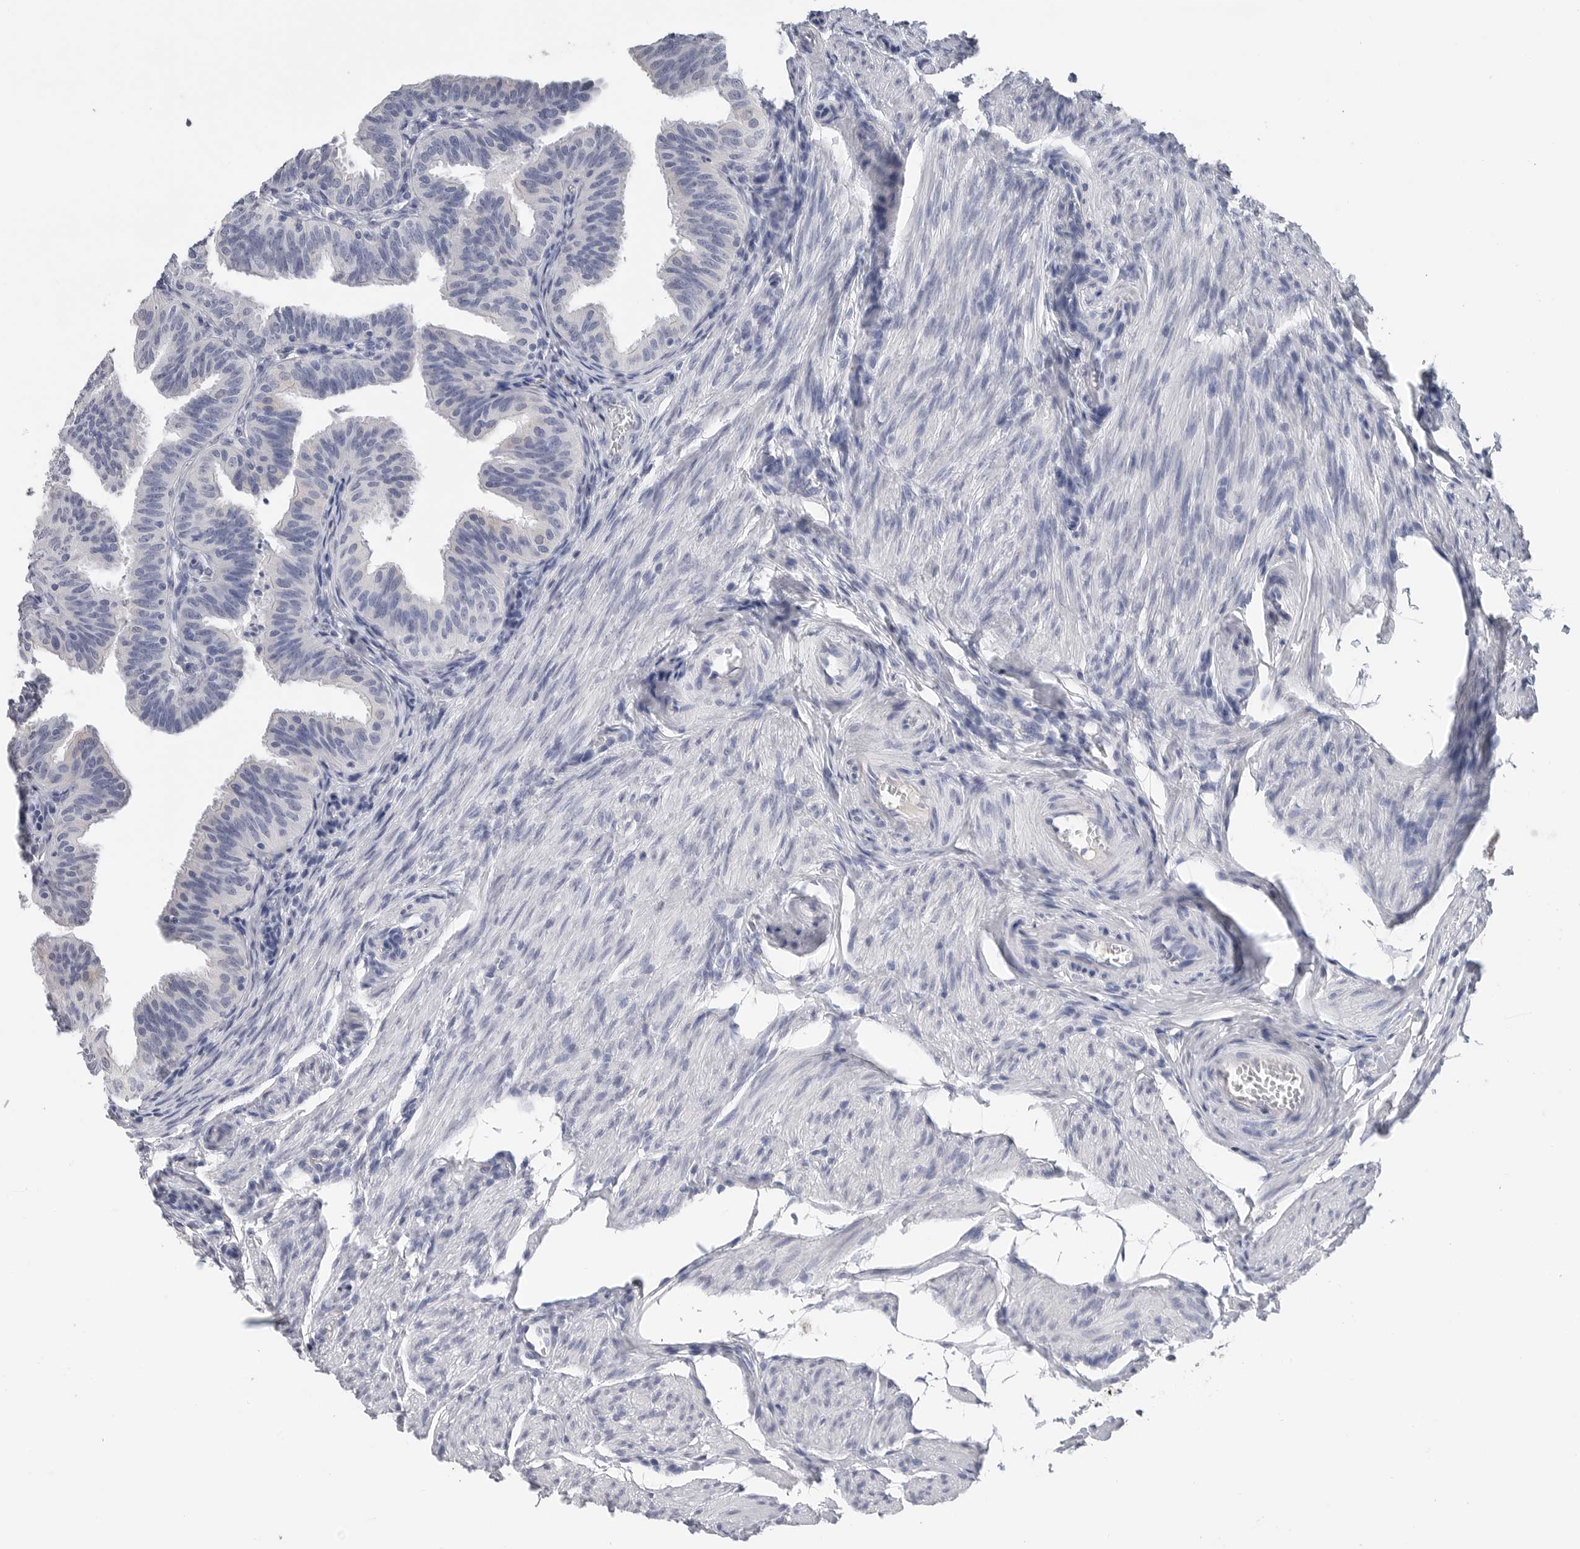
{"staining": {"intensity": "negative", "quantity": "none", "location": "none"}, "tissue": "fallopian tube", "cell_type": "Glandular cells", "image_type": "normal", "snomed": [{"axis": "morphology", "description": "Normal tissue, NOS"}, {"axis": "topography", "description": "Fallopian tube"}], "caption": "Immunohistochemistry micrograph of normal fallopian tube: human fallopian tube stained with DAB (3,3'-diaminobenzidine) demonstrates no significant protein positivity in glandular cells. Nuclei are stained in blue.", "gene": "FABP6", "patient": {"sex": "female", "age": 35}}